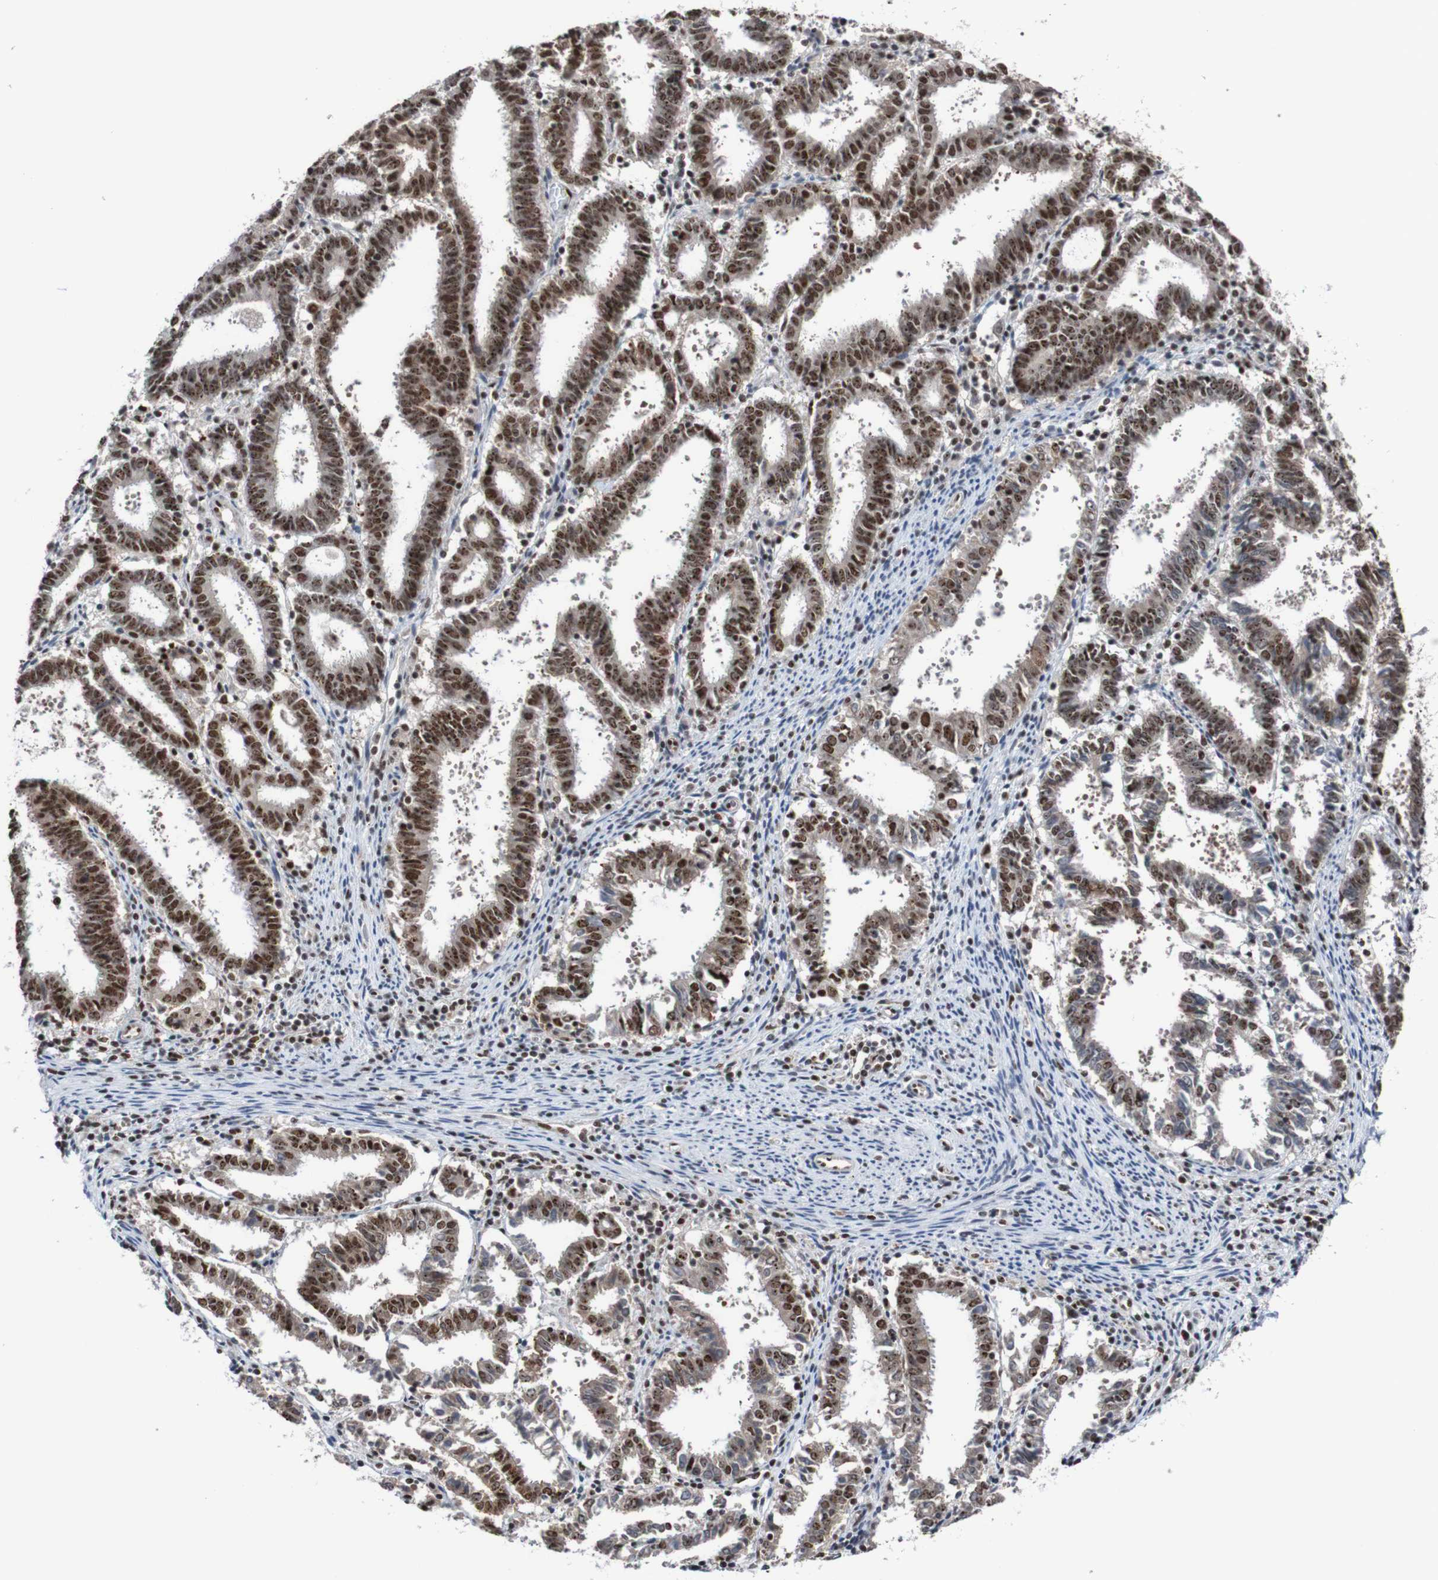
{"staining": {"intensity": "strong", "quantity": ">75%", "location": "nuclear"}, "tissue": "endometrial cancer", "cell_type": "Tumor cells", "image_type": "cancer", "snomed": [{"axis": "morphology", "description": "Adenocarcinoma, NOS"}, {"axis": "topography", "description": "Uterus"}], "caption": "Endometrial cancer stained with a brown dye demonstrates strong nuclear positive staining in approximately >75% of tumor cells.", "gene": "CDC5L", "patient": {"sex": "female", "age": 83}}